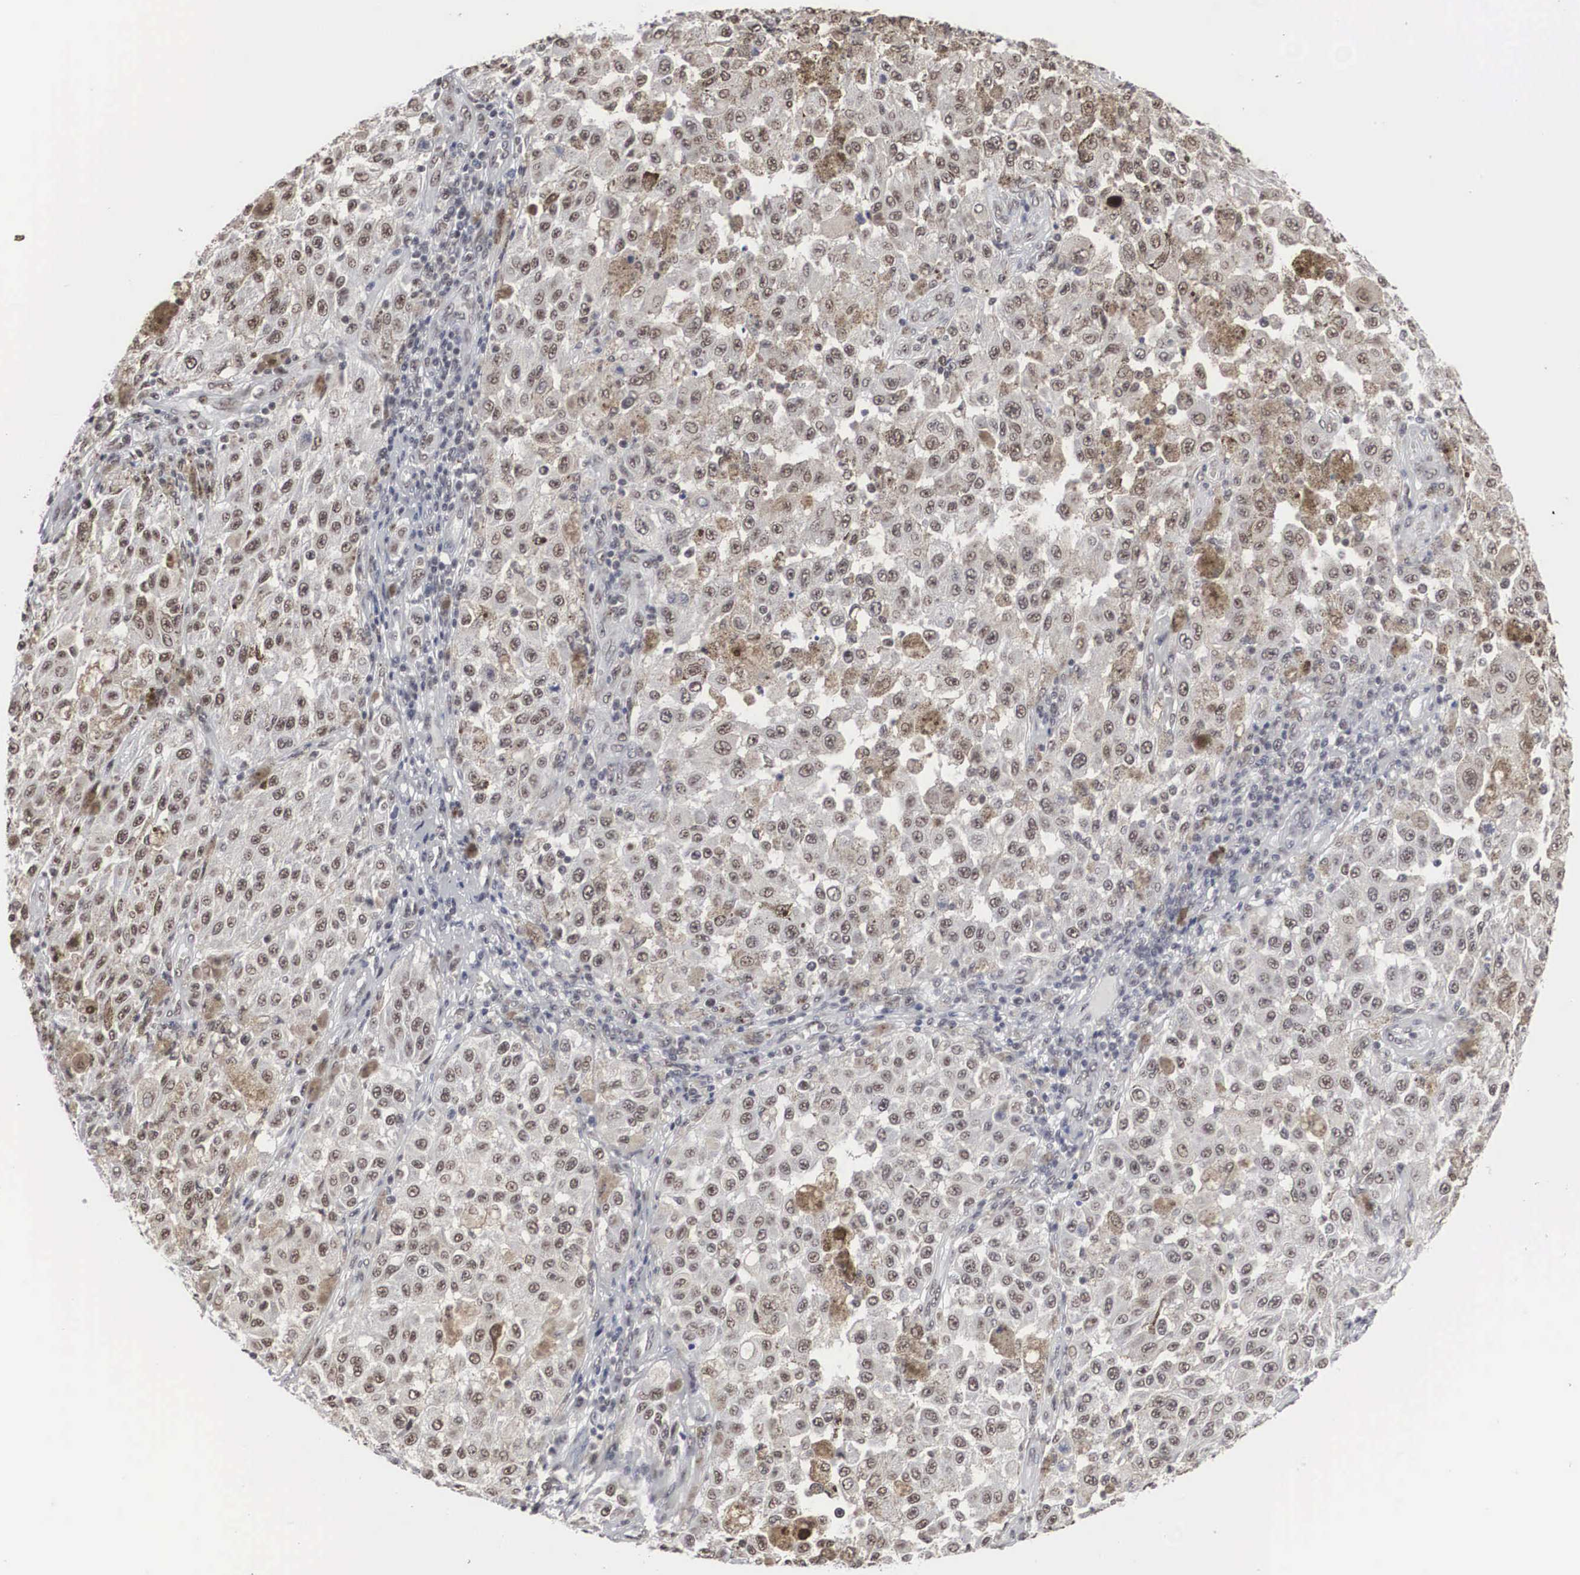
{"staining": {"intensity": "weak", "quantity": "25%-75%", "location": "nuclear"}, "tissue": "melanoma", "cell_type": "Tumor cells", "image_type": "cancer", "snomed": [{"axis": "morphology", "description": "Malignant melanoma, NOS"}, {"axis": "topography", "description": "Skin"}], "caption": "Melanoma stained with a brown dye shows weak nuclear positive expression in approximately 25%-75% of tumor cells.", "gene": "AUTS2", "patient": {"sex": "female", "age": 64}}